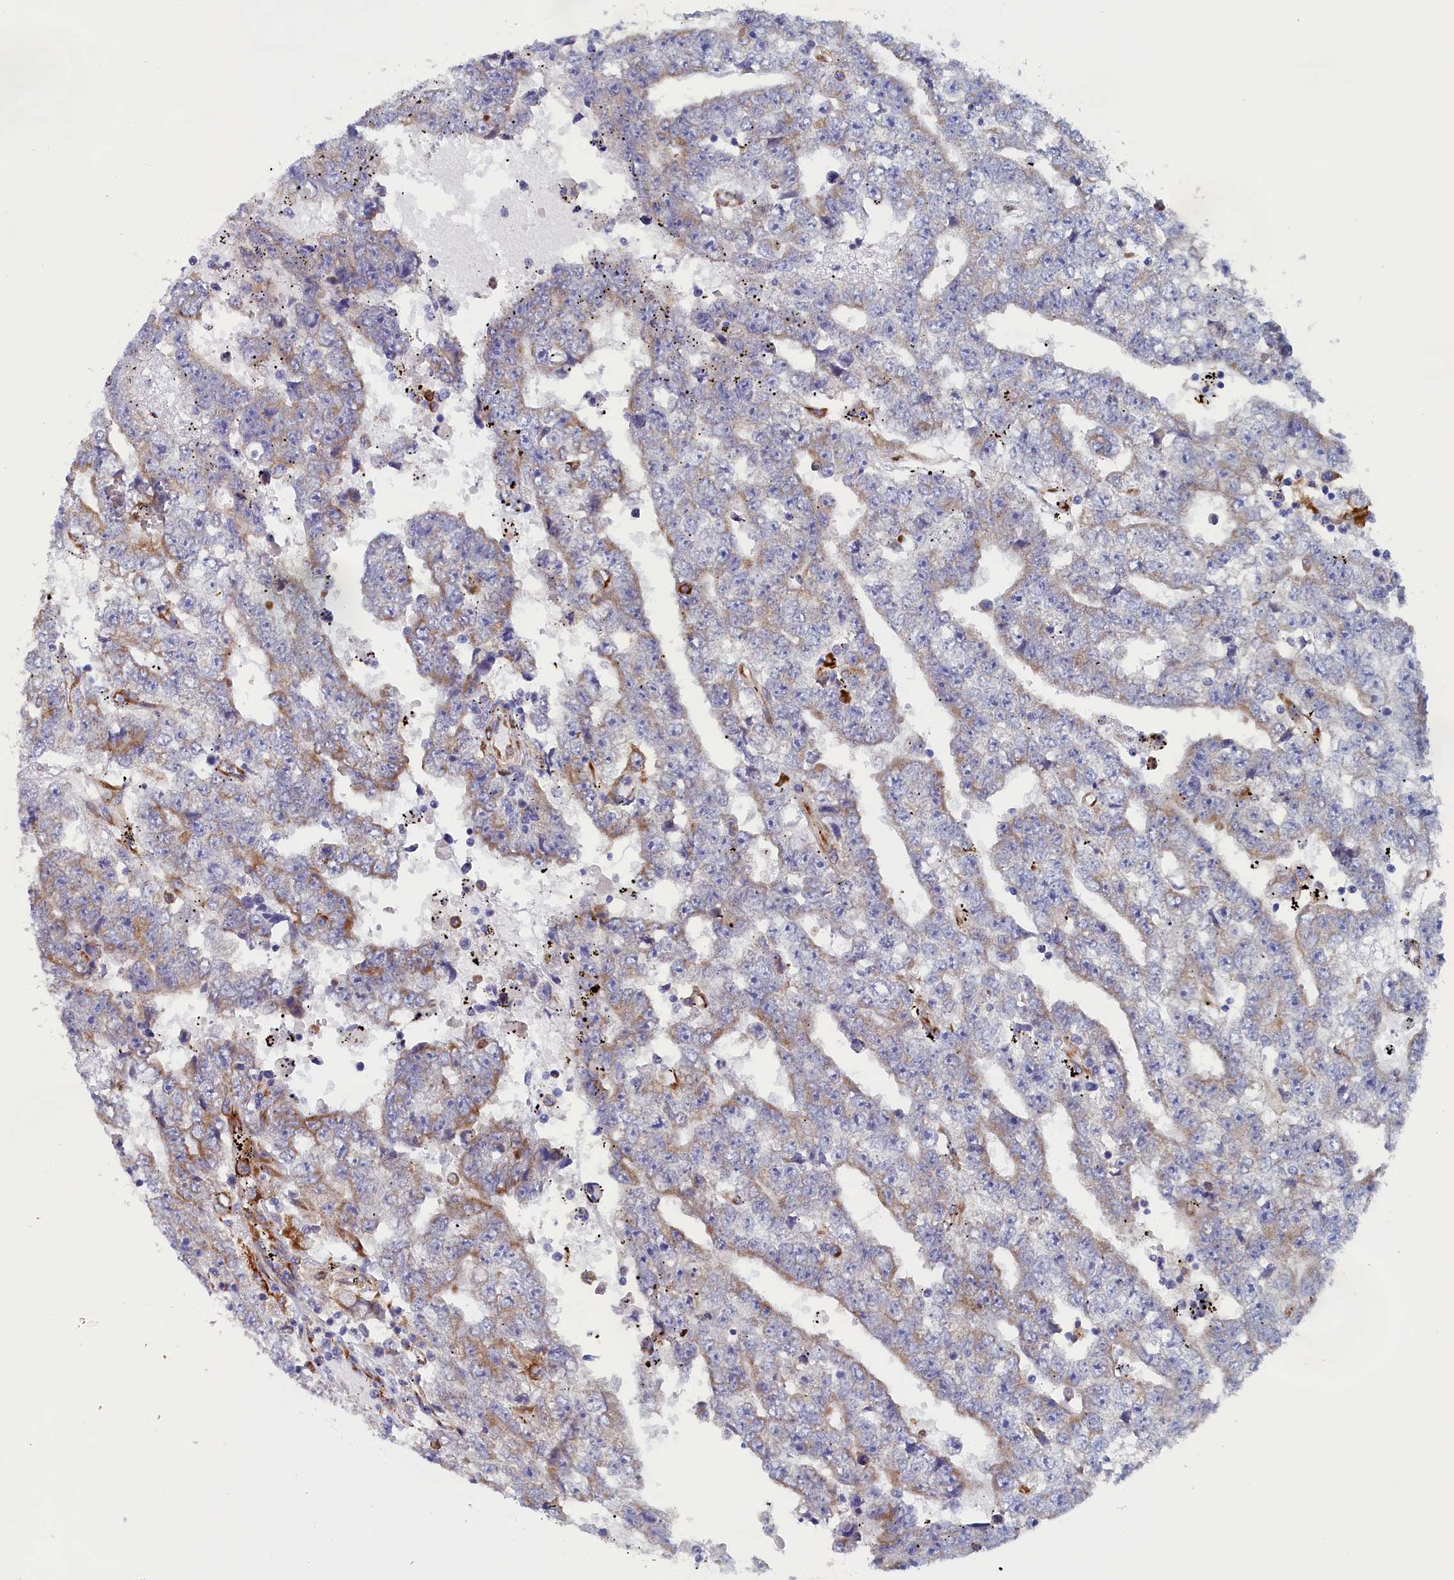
{"staining": {"intensity": "moderate", "quantity": "<25%", "location": "cytoplasmic/membranous"}, "tissue": "testis cancer", "cell_type": "Tumor cells", "image_type": "cancer", "snomed": [{"axis": "morphology", "description": "Carcinoma, Embryonal, NOS"}, {"axis": "topography", "description": "Testis"}], "caption": "Testis cancer (embryonal carcinoma) was stained to show a protein in brown. There is low levels of moderate cytoplasmic/membranous expression in about <25% of tumor cells. The protein of interest is shown in brown color, while the nuclei are stained blue.", "gene": "CCDC68", "patient": {"sex": "male", "age": 25}}